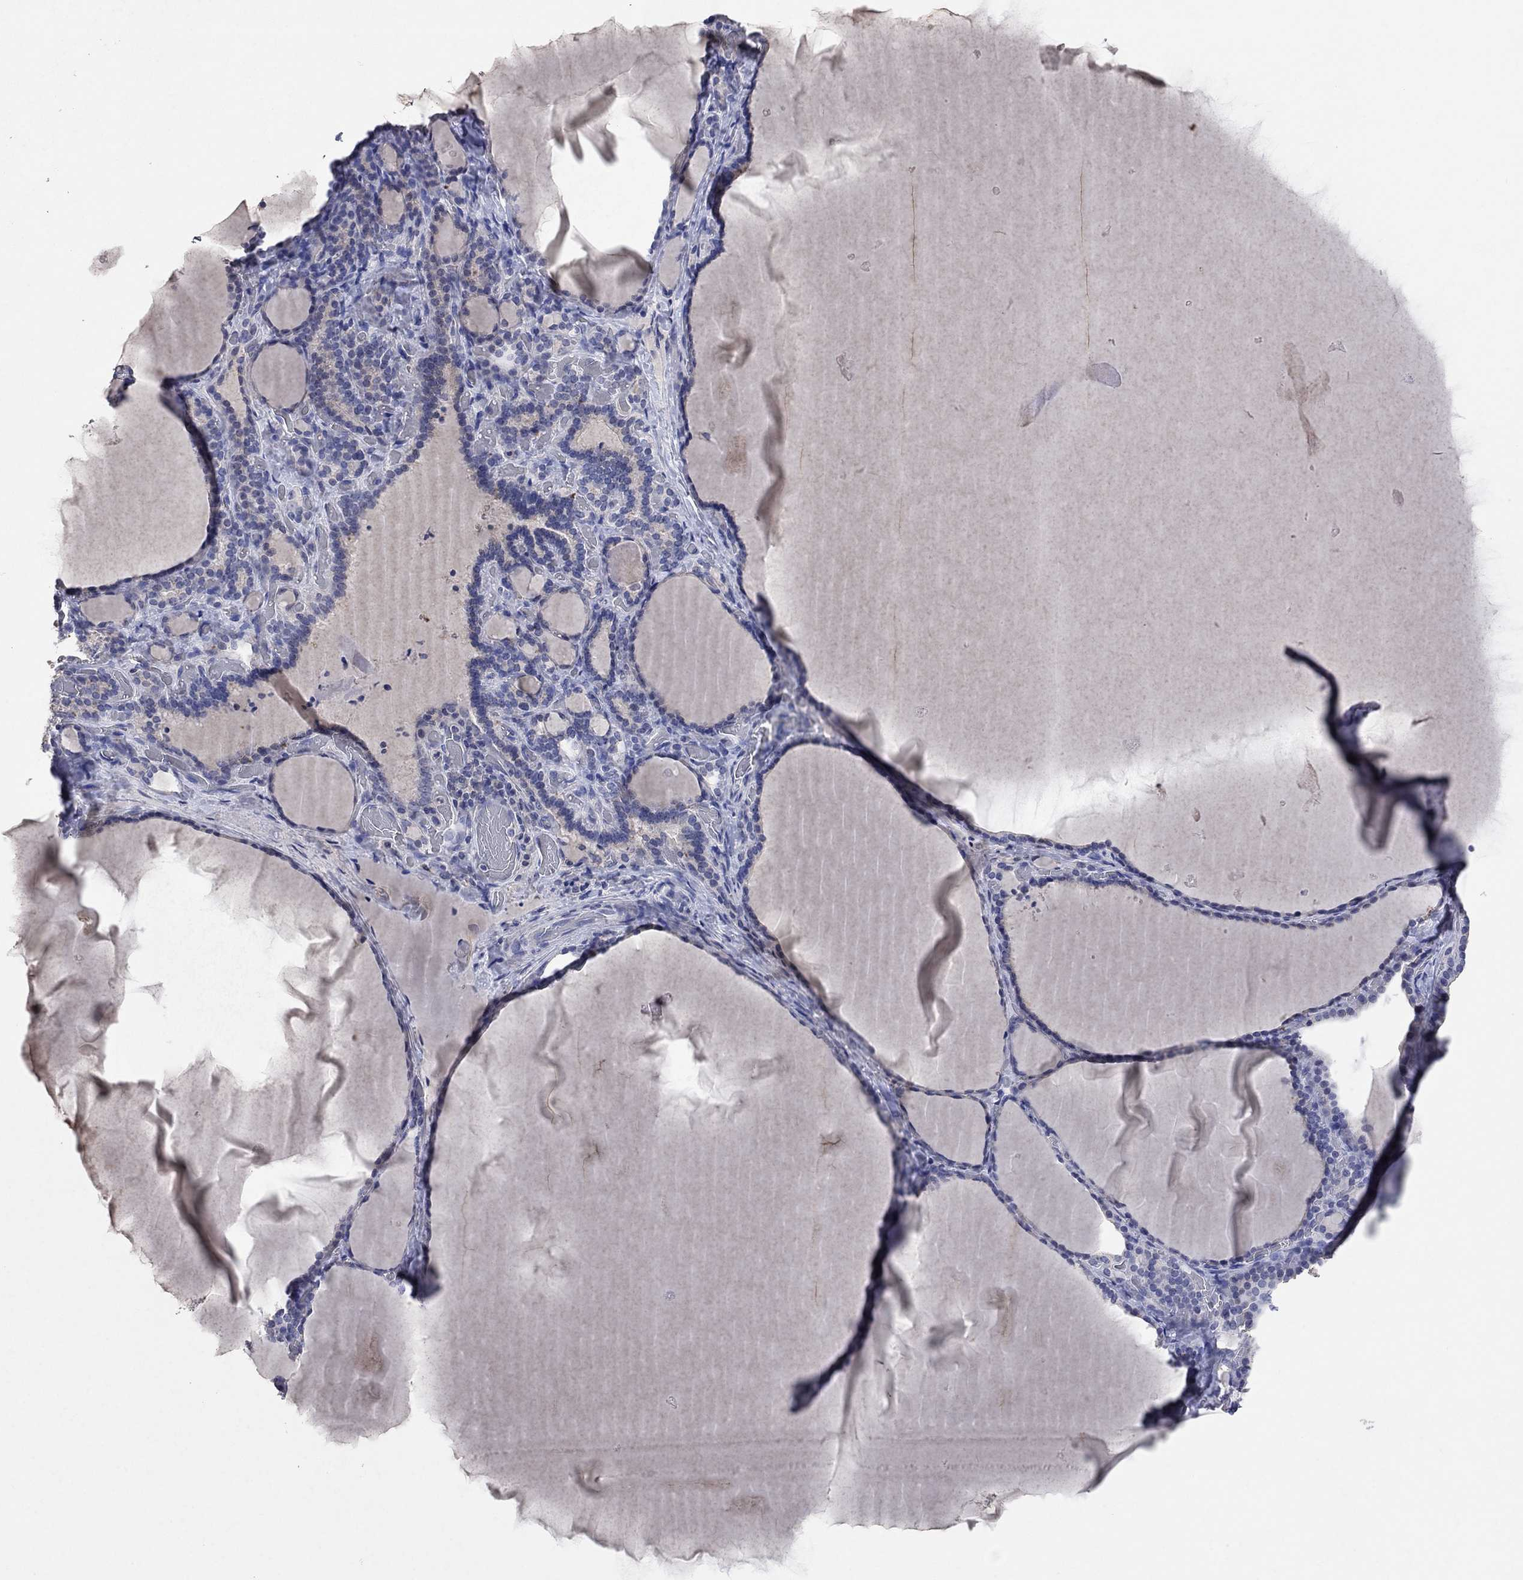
{"staining": {"intensity": "negative", "quantity": "none", "location": "none"}, "tissue": "thyroid gland", "cell_type": "Glandular cells", "image_type": "normal", "snomed": [{"axis": "morphology", "description": "Normal tissue, NOS"}, {"axis": "morphology", "description": "Hyperplasia, NOS"}, {"axis": "topography", "description": "Thyroid gland"}], "caption": "Glandular cells show no significant protein staining in unremarkable thyroid gland. (DAB immunohistochemistry visualized using brightfield microscopy, high magnification).", "gene": "MMP13", "patient": {"sex": "female", "age": 27}}